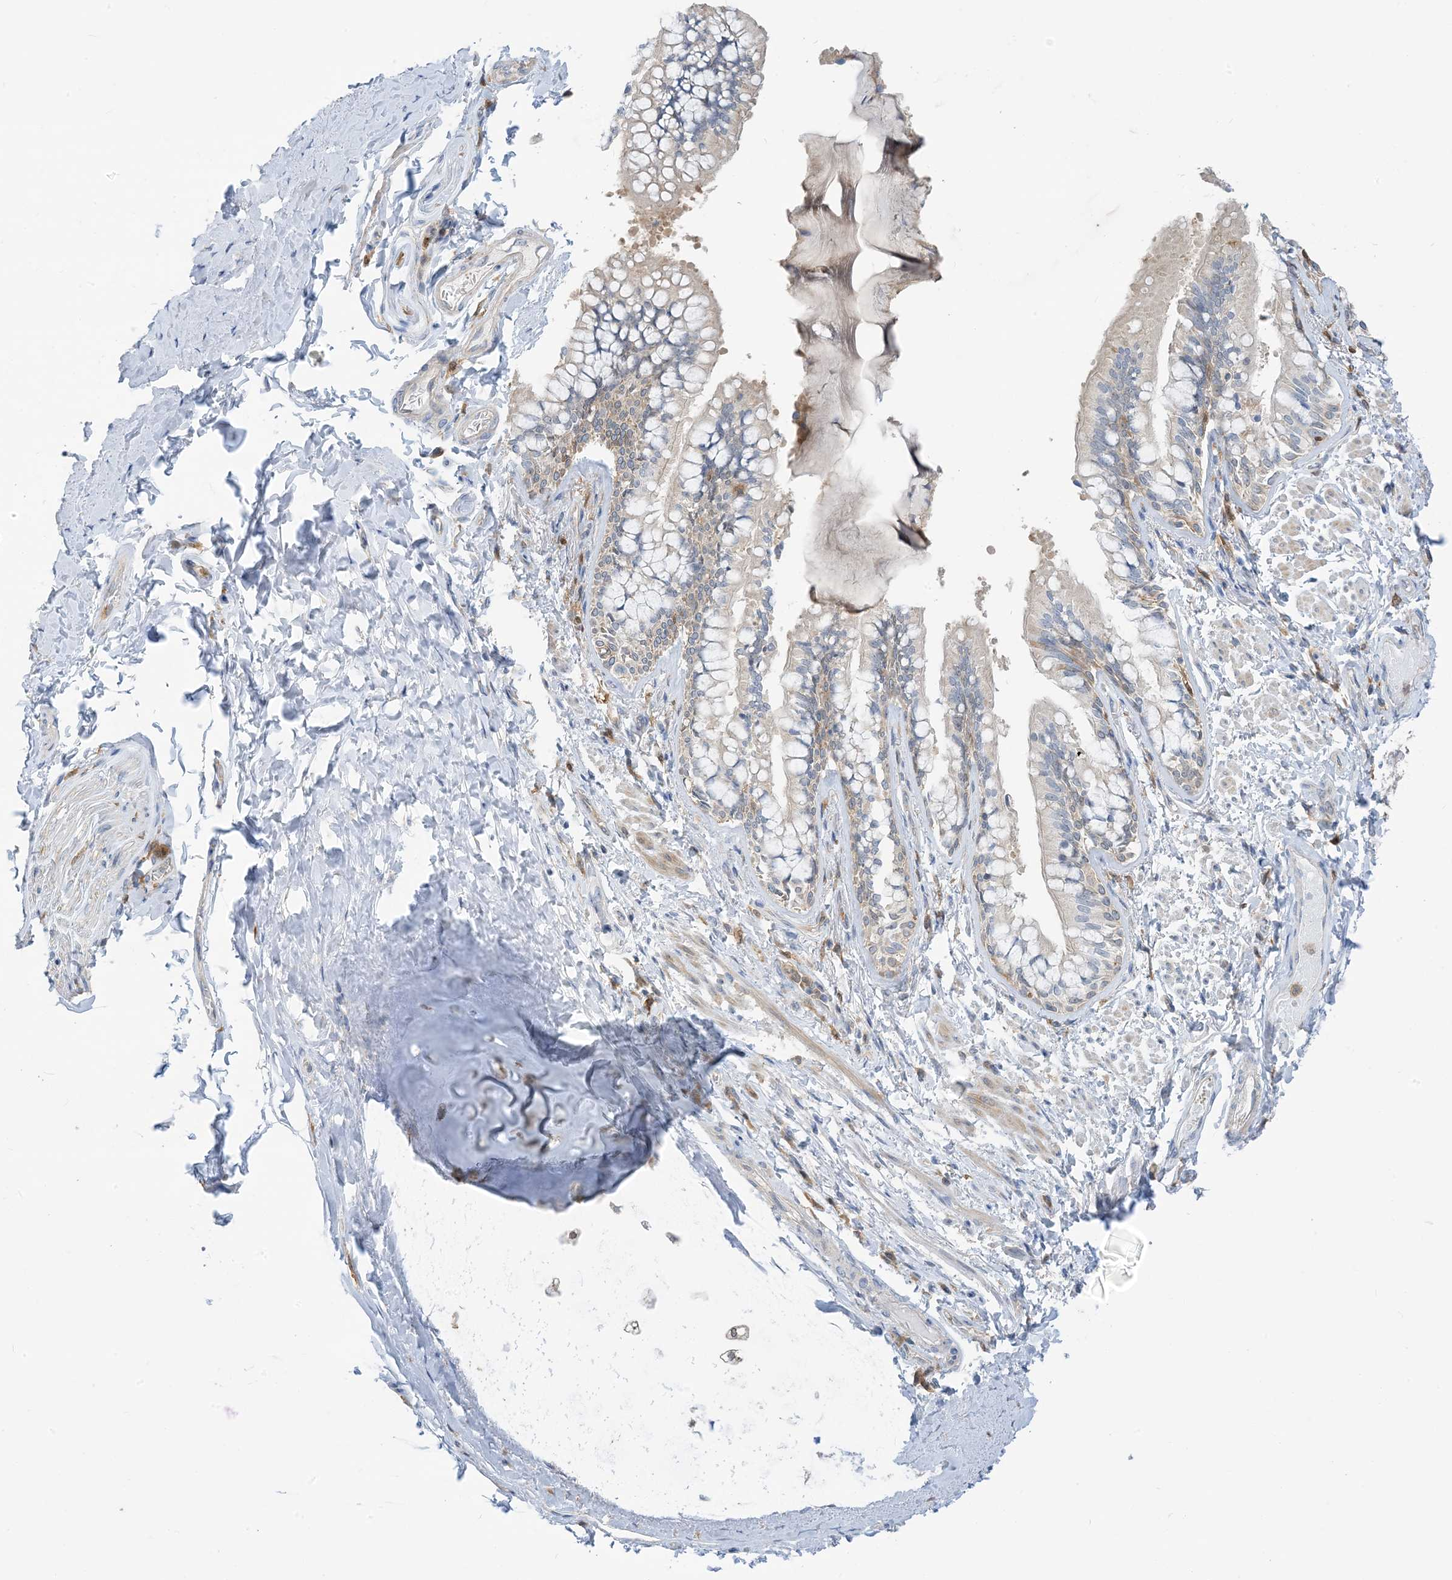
{"staining": {"intensity": "weak", "quantity": "<25%", "location": "cytoplasmic/membranous"}, "tissue": "bronchus", "cell_type": "Respiratory epithelial cells", "image_type": "normal", "snomed": [{"axis": "morphology", "description": "Normal tissue, NOS"}, {"axis": "morphology", "description": "Inflammation, NOS"}, {"axis": "topography", "description": "Lung"}], "caption": "Protein analysis of unremarkable bronchus displays no significant positivity in respiratory epithelial cells. (DAB (3,3'-diaminobenzidine) immunohistochemistry (IHC) visualized using brightfield microscopy, high magnification).", "gene": "NAGK", "patient": {"sex": "female", "age": 46}}